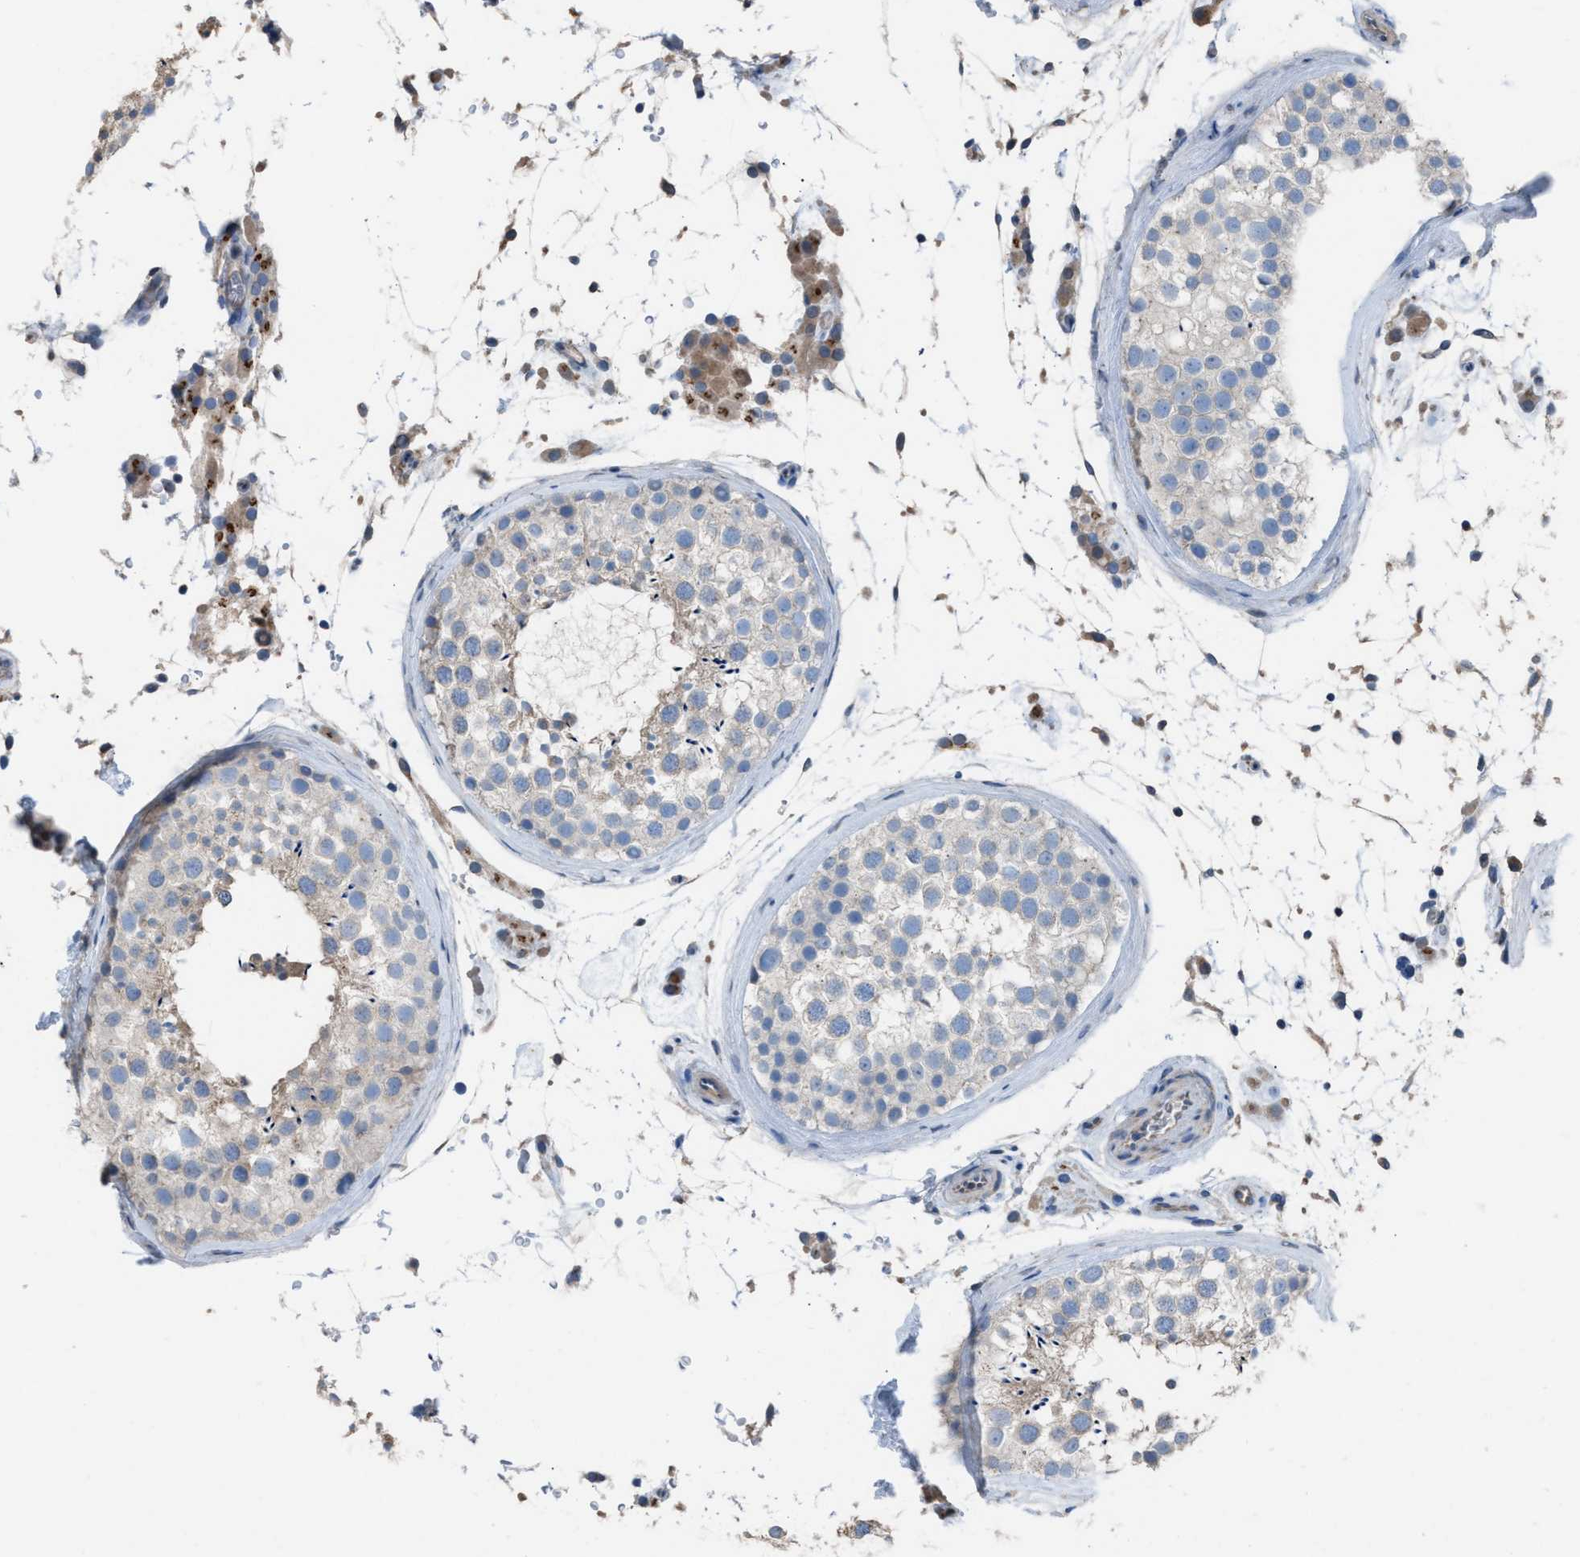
{"staining": {"intensity": "weak", "quantity": "<25%", "location": "cytoplasmic/membranous"}, "tissue": "testis", "cell_type": "Cells in seminiferous ducts", "image_type": "normal", "snomed": [{"axis": "morphology", "description": "Normal tissue, NOS"}, {"axis": "topography", "description": "Testis"}], "caption": "Immunohistochemistry (IHC) photomicrograph of normal testis stained for a protein (brown), which shows no staining in cells in seminiferous ducts.", "gene": "NQO2", "patient": {"sex": "male", "age": 46}}